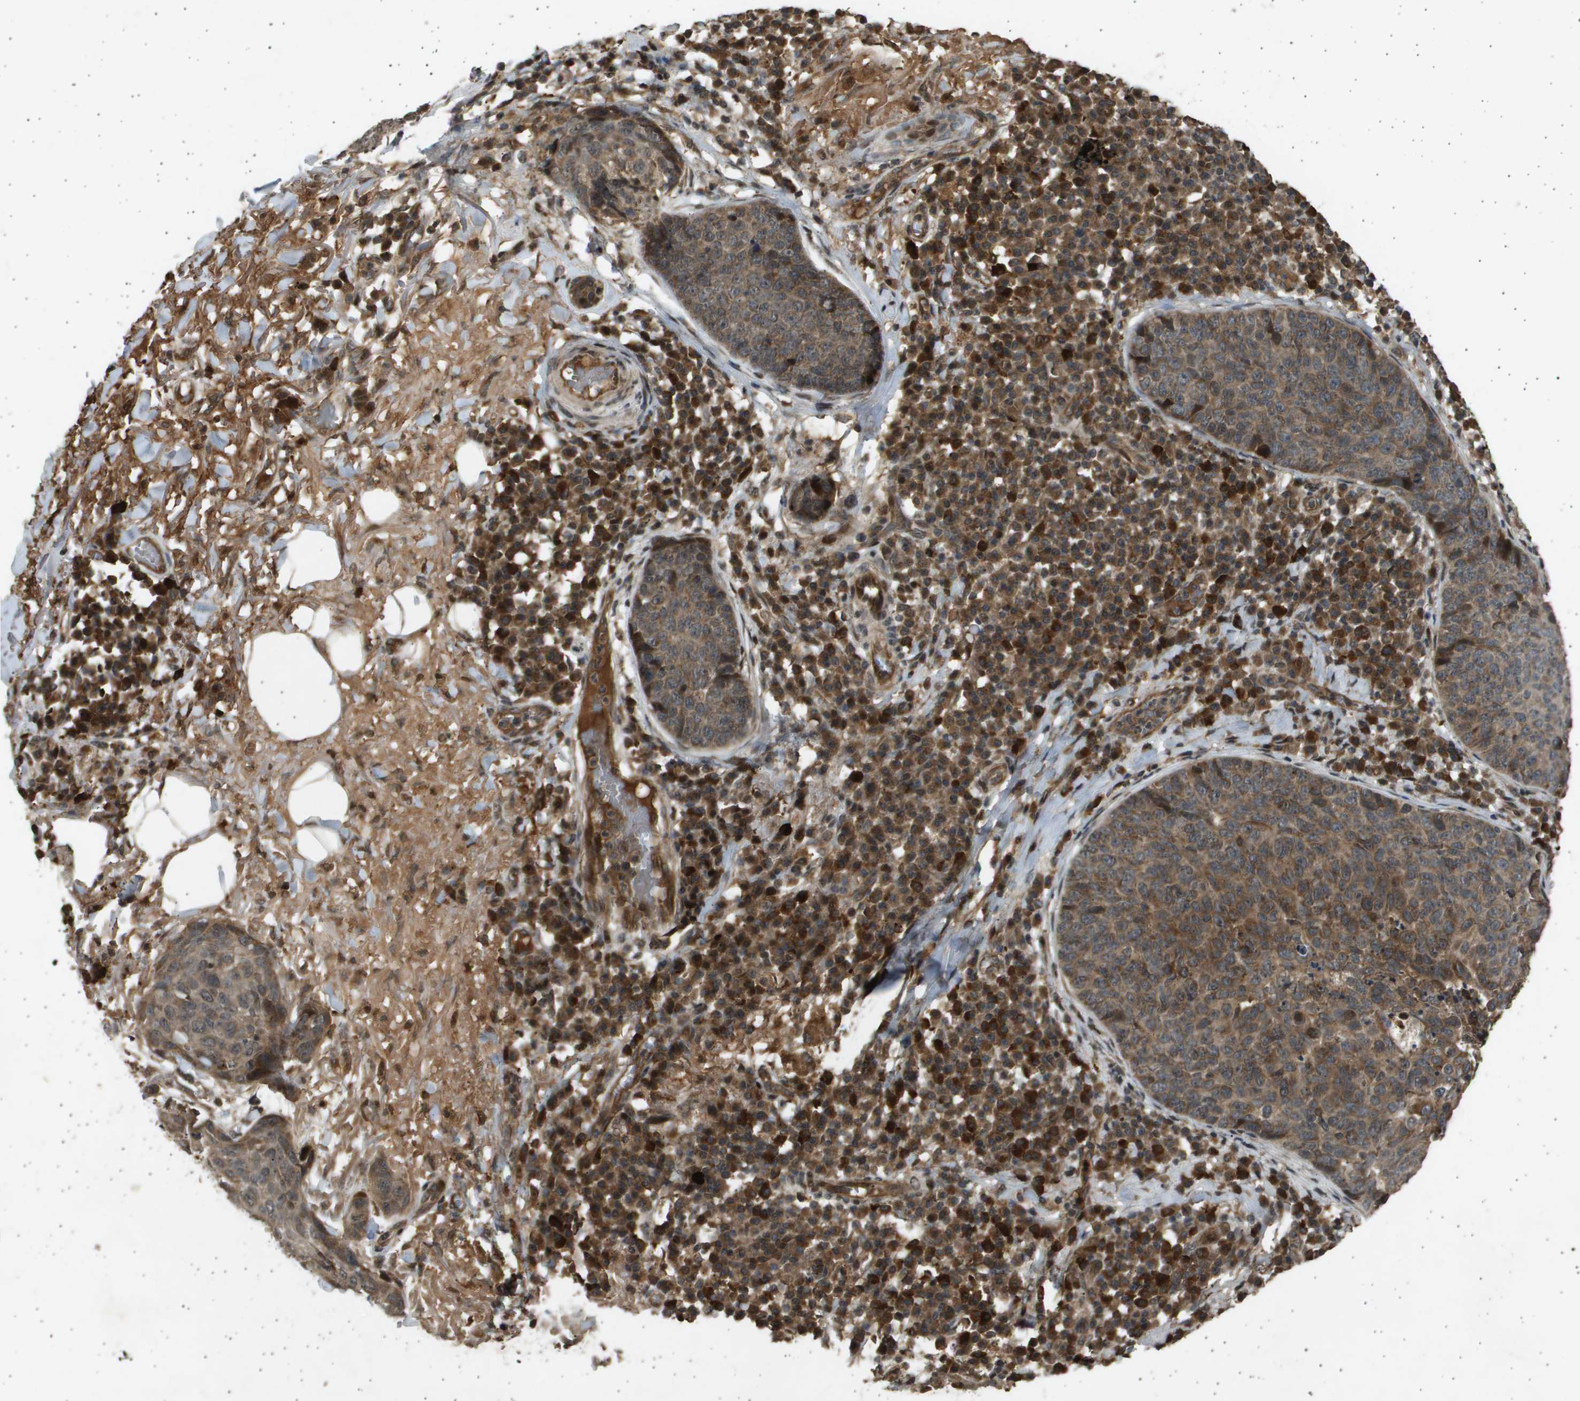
{"staining": {"intensity": "moderate", "quantity": ">75%", "location": "cytoplasmic/membranous,nuclear"}, "tissue": "skin cancer", "cell_type": "Tumor cells", "image_type": "cancer", "snomed": [{"axis": "morphology", "description": "Squamous cell carcinoma in situ, NOS"}, {"axis": "morphology", "description": "Squamous cell carcinoma, NOS"}, {"axis": "topography", "description": "Skin"}], "caption": "About >75% of tumor cells in skin cancer reveal moderate cytoplasmic/membranous and nuclear protein positivity as visualized by brown immunohistochemical staining.", "gene": "TNRC6A", "patient": {"sex": "male", "age": 93}}